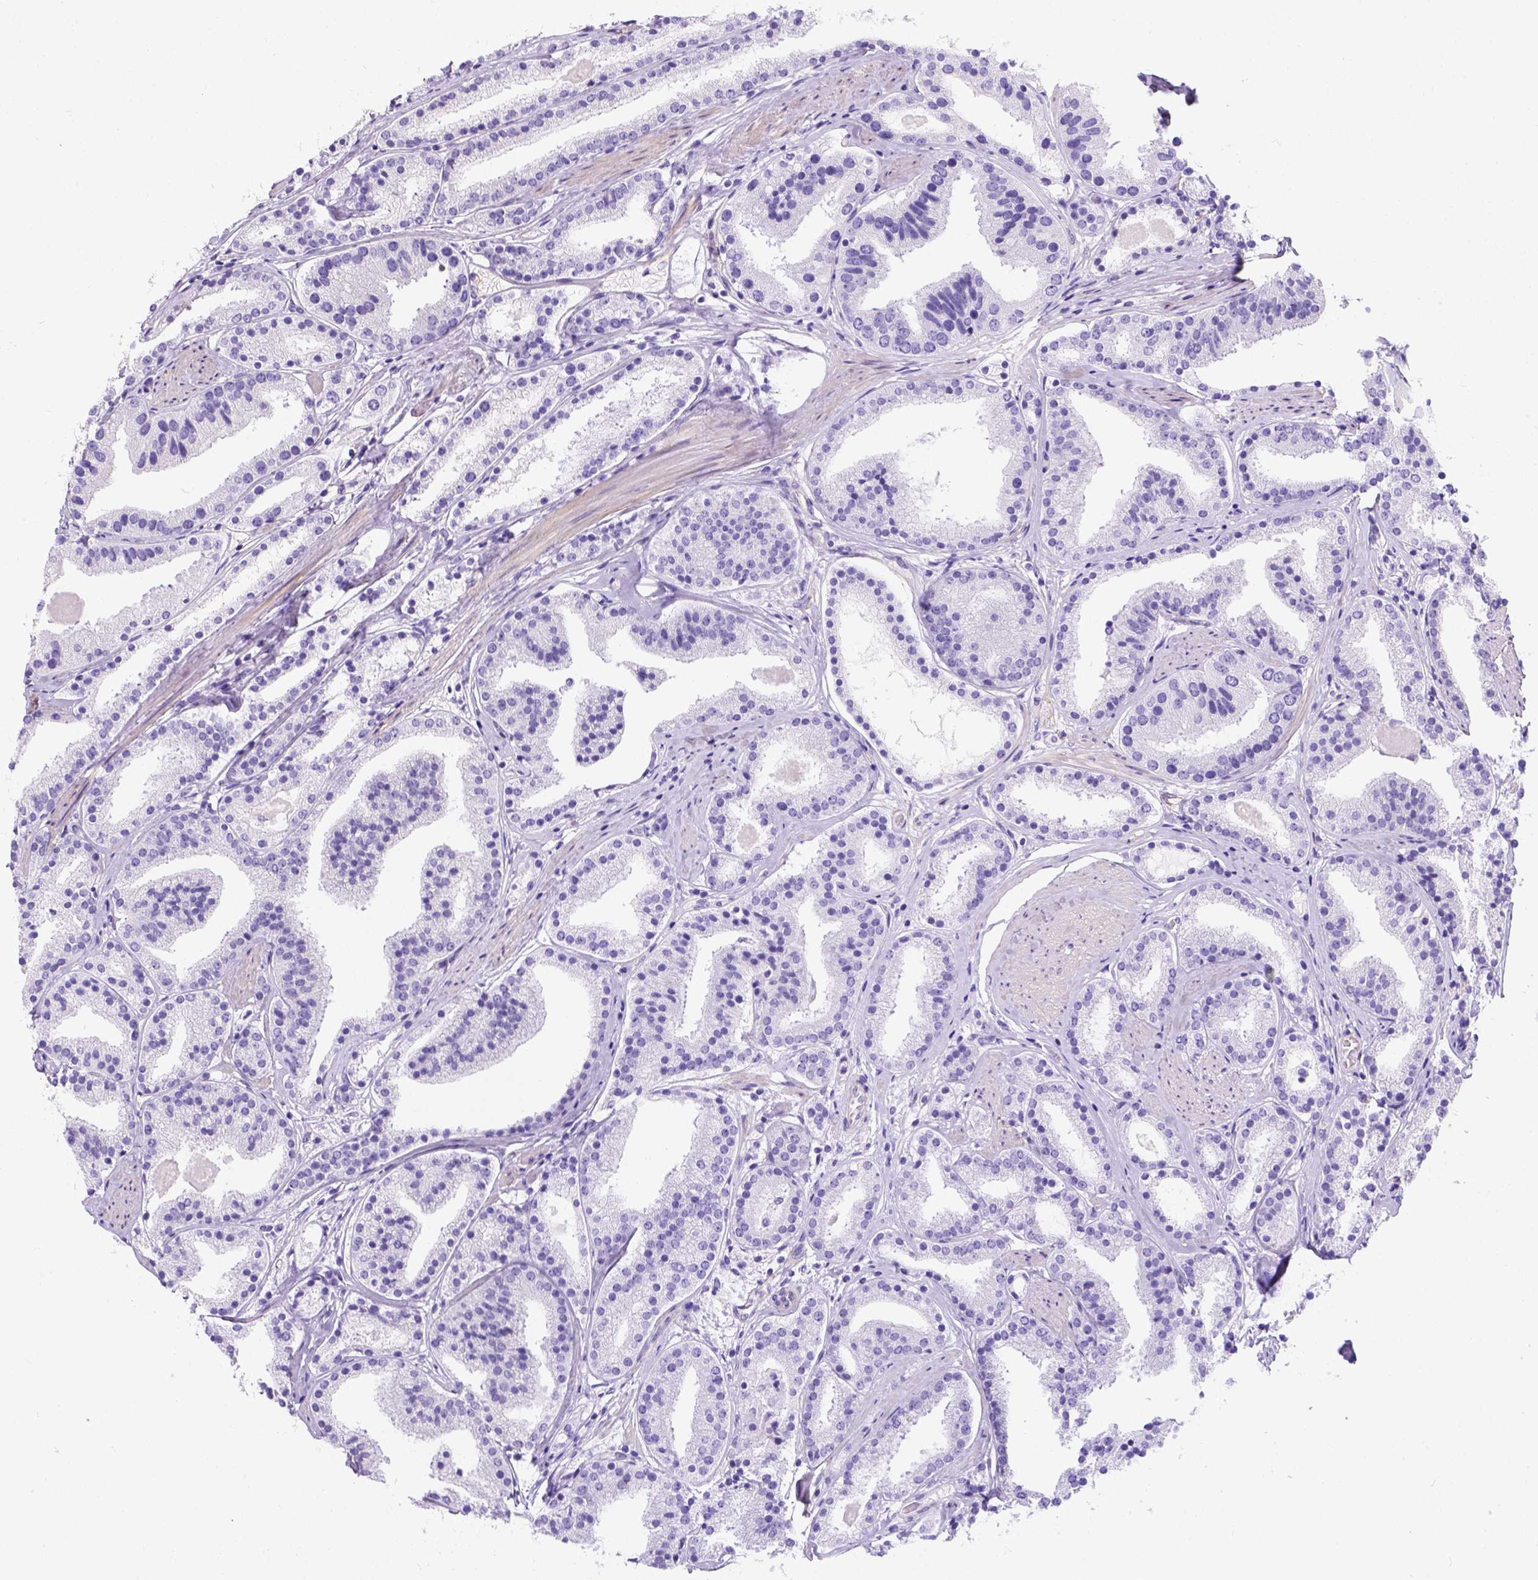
{"staining": {"intensity": "negative", "quantity": "none", "location": "none"}, "tissue": "prostate cancer", "cell_type": "Tumor cells", "image_type": "cancer", "snomed": [{"axis": "morphology", "description": "Adenocarcinoma, High grade"}, {"axis": "topography", "description": "Prostate"}], "caption": "IHC of human adenocarcinoma (high-grade) (prostate) displays no expression in tumor cells.", "gene": "PHF7", "patient": {"sex": "male", "age": 63}}